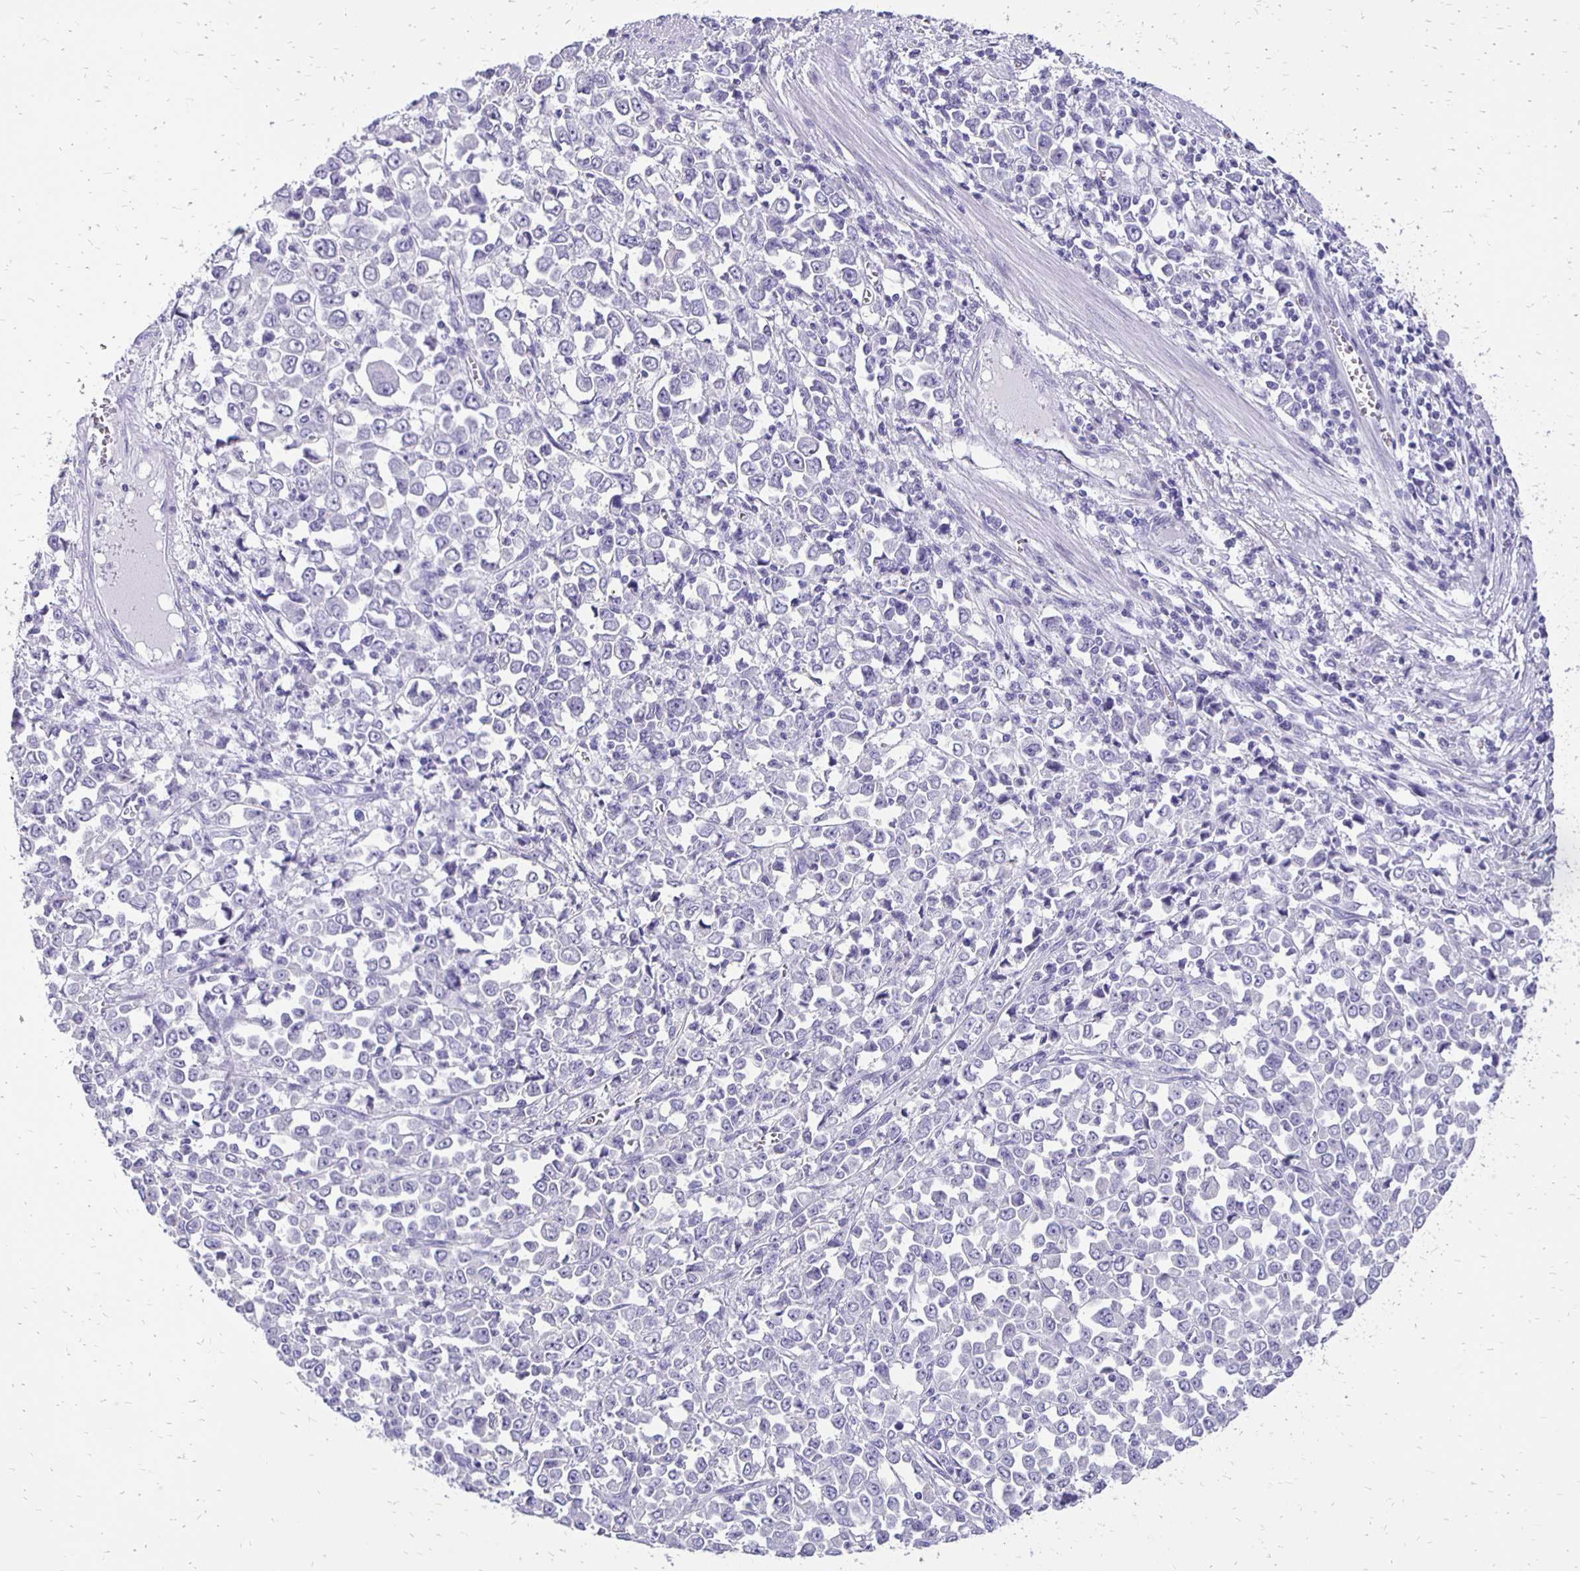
{"staining": {"intensity": "negative", "quantity": "none", "location": "none"}, "tissue": "stomach cancer", "cell_type": "Tumor cells", "image_type": "cancer", "snomed": [{"axis": "morphology", "description": "Adenocarcinoma, NOS"}, {"axis": "topography", "description": "Stomach, upper"}], "caption": "Tumor cells show no significant positivity in stomach cancer (adenocarcinoma).", "gene": "ANKRD45", "patient": {"sex": "male", "age": 70}}